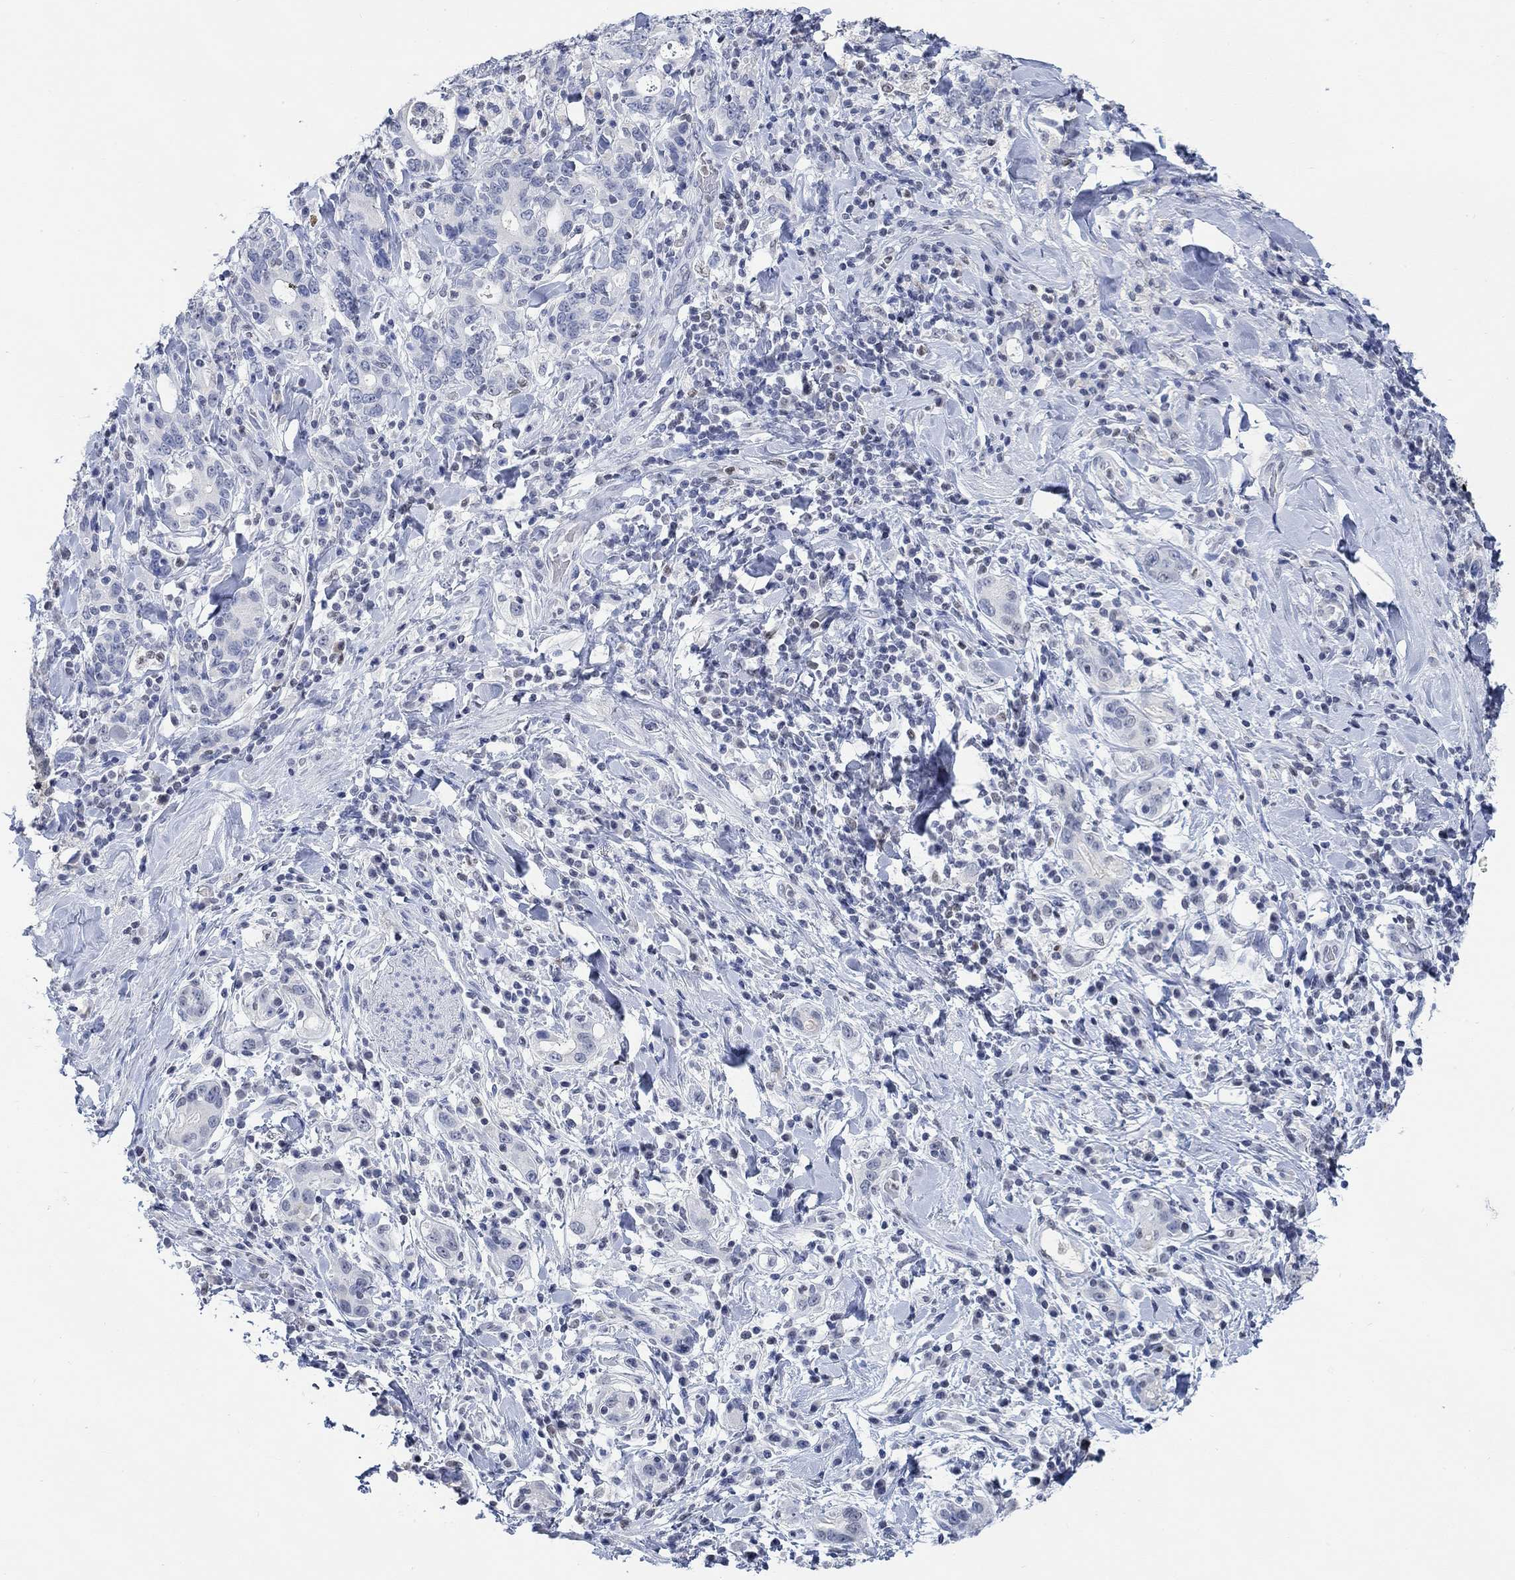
{"staining": {"intensity": "negative", "quantity": "none", "location": "none"}, "tissue": "stomach cancer", "cell_type": "Tumor cells", "image_type": "cancer", "snomed": [{"axis": "morphology", "description": "Adenocarcinoma, NOS"}, {"axis": "topography", "description": "Stomach"}], "caption": "Photomicrograph shows no significant protein positivity in tumor cells of stomach cancer.", "gene": "PPP1R17", "patient": {"sex": "male", "age": 79}}